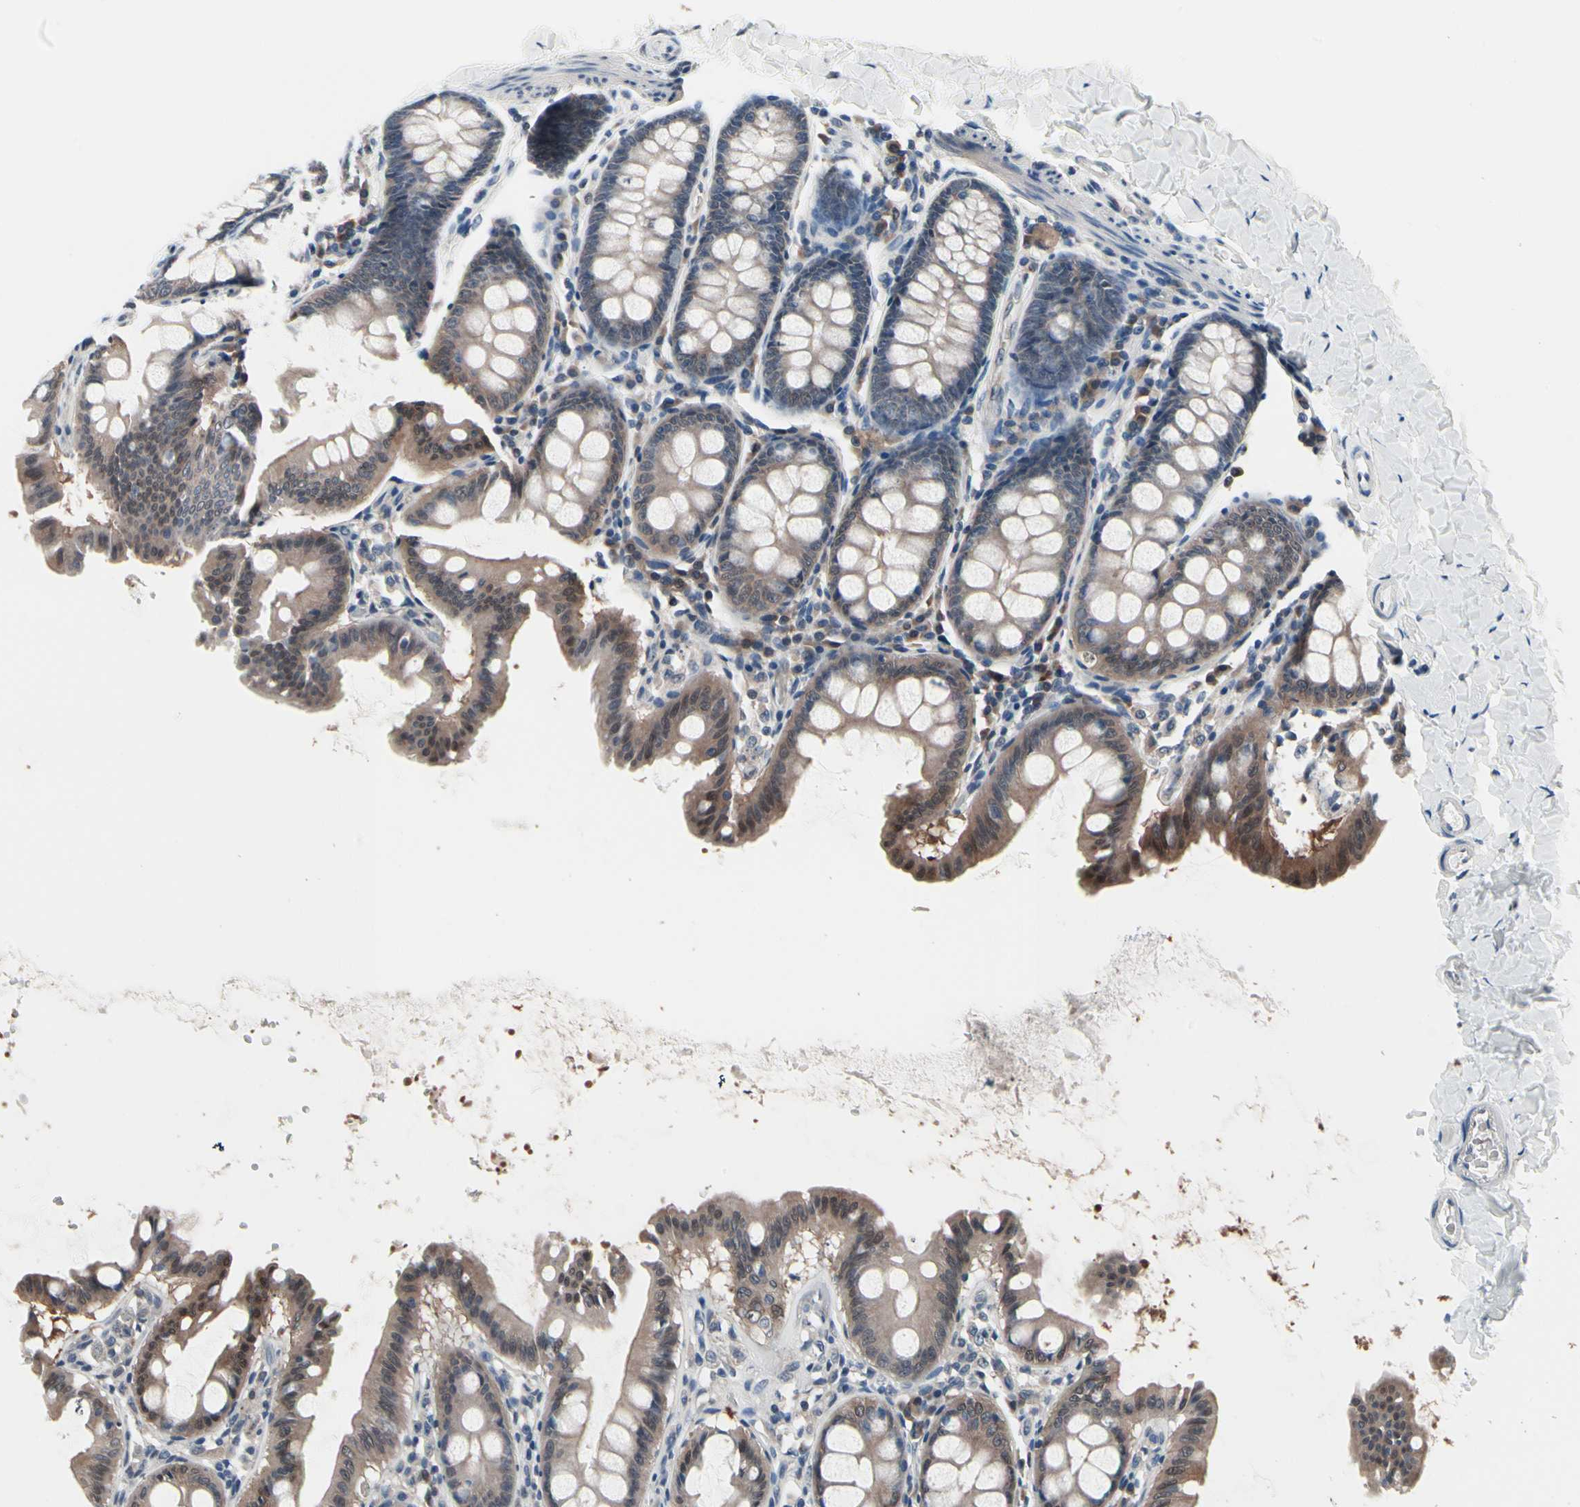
{"staining": {"intensity": "negative", "quantity": "none", "location": "none"}, "tissue": "colon", "cell_type": "Endothelial cells", "image_type": "normal", "snomed": [{"axis": "morphology", "description": "Normal tissue, NOS"}, {"axis": "topography", "description": "Colon"}], "caption": "Immunohistochemical staining of normal colon displays no significant positivity in endothelial cells.", "gene": "PRDX6", "patient": {"sex": "female", "age": 61}}